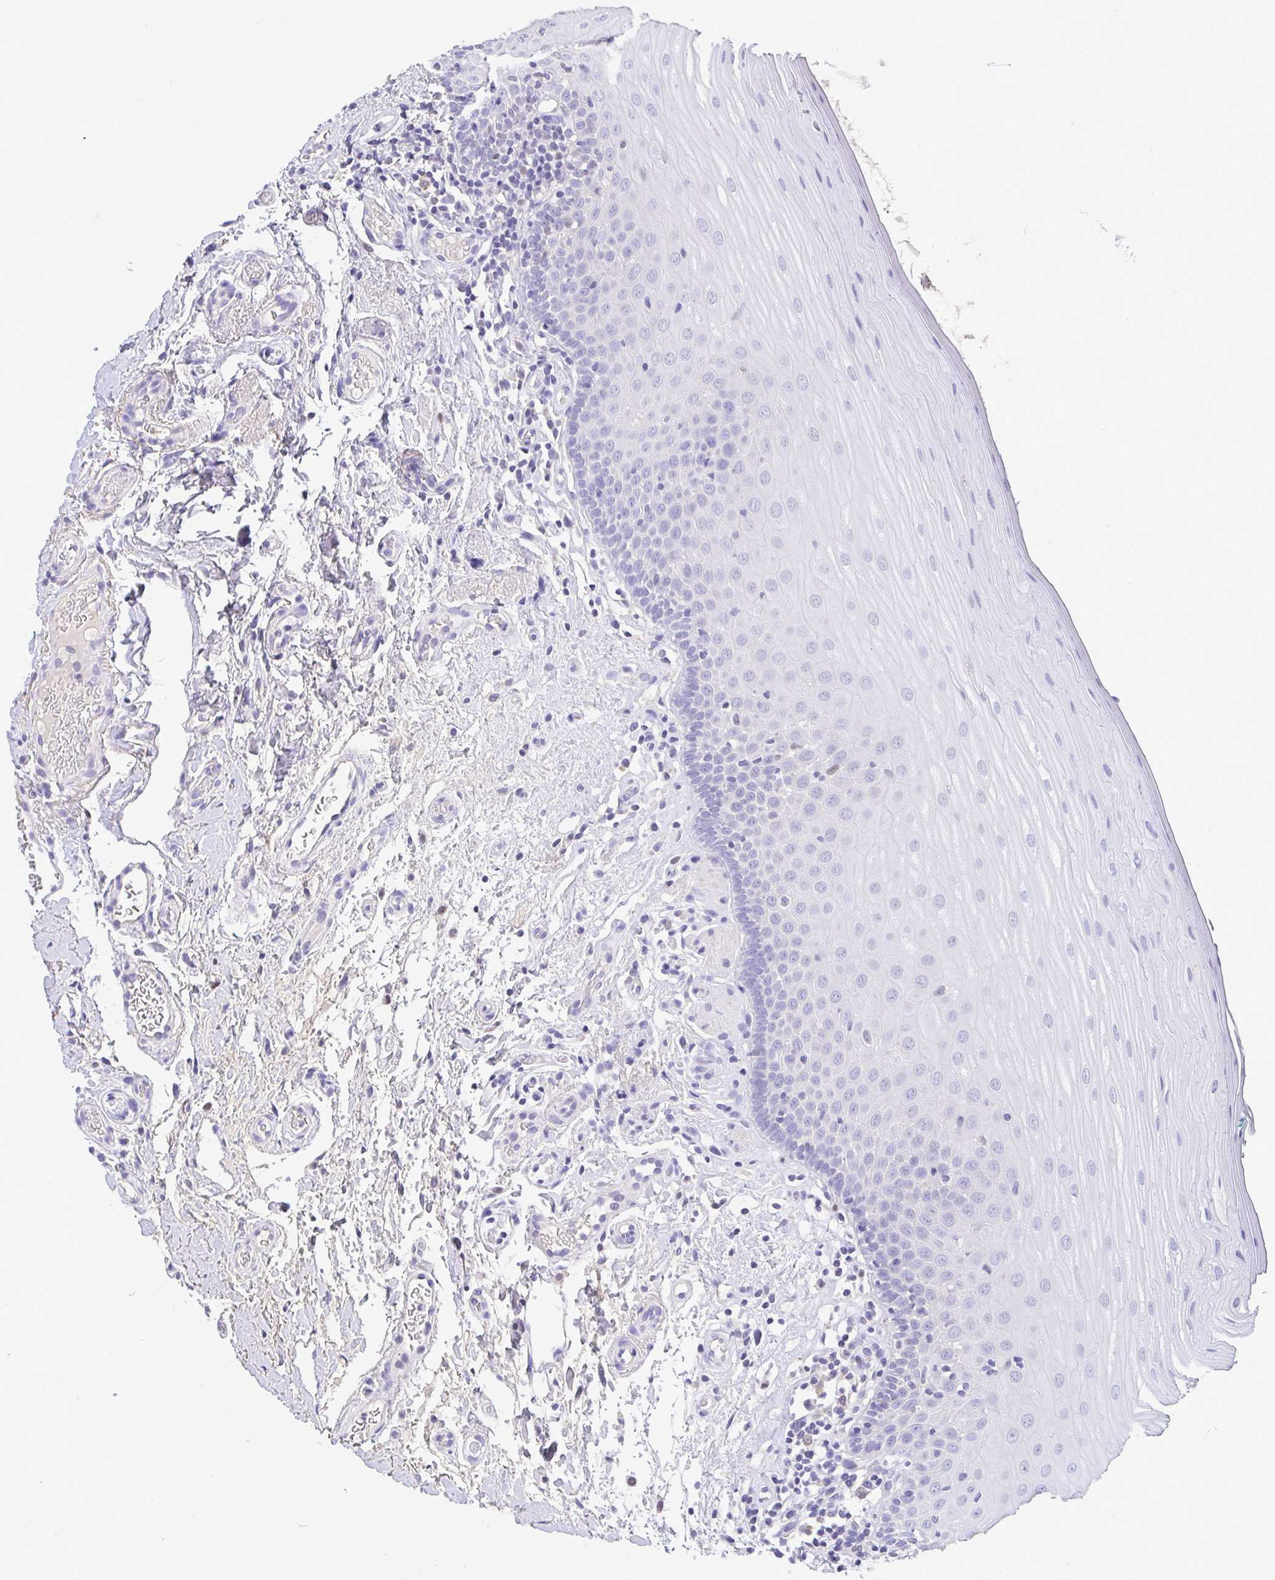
{"staining": {"intensity": "negative", "quantity": "none", "location": "none"}, "tissue": "oral mucosa", "cell_type": "Squamous epithelial cells", "image_type": "normal", "snomed": [{"axis": "morphology", "description": "Normal tissue, NOS"}, {"axis": "topography", "description": "Oral tissue"}, {"axis": "topography", "description": "Tounge, NOS"}, {"axis": "topography", "description": "Head-Neck"}], "caption": "Human oral mucosa stained for a protein using immunohistochemistry shows no positivity in squamous epithelial cells.", "gene": "CA10", "patient": {"sex": "female", "age": 84}}